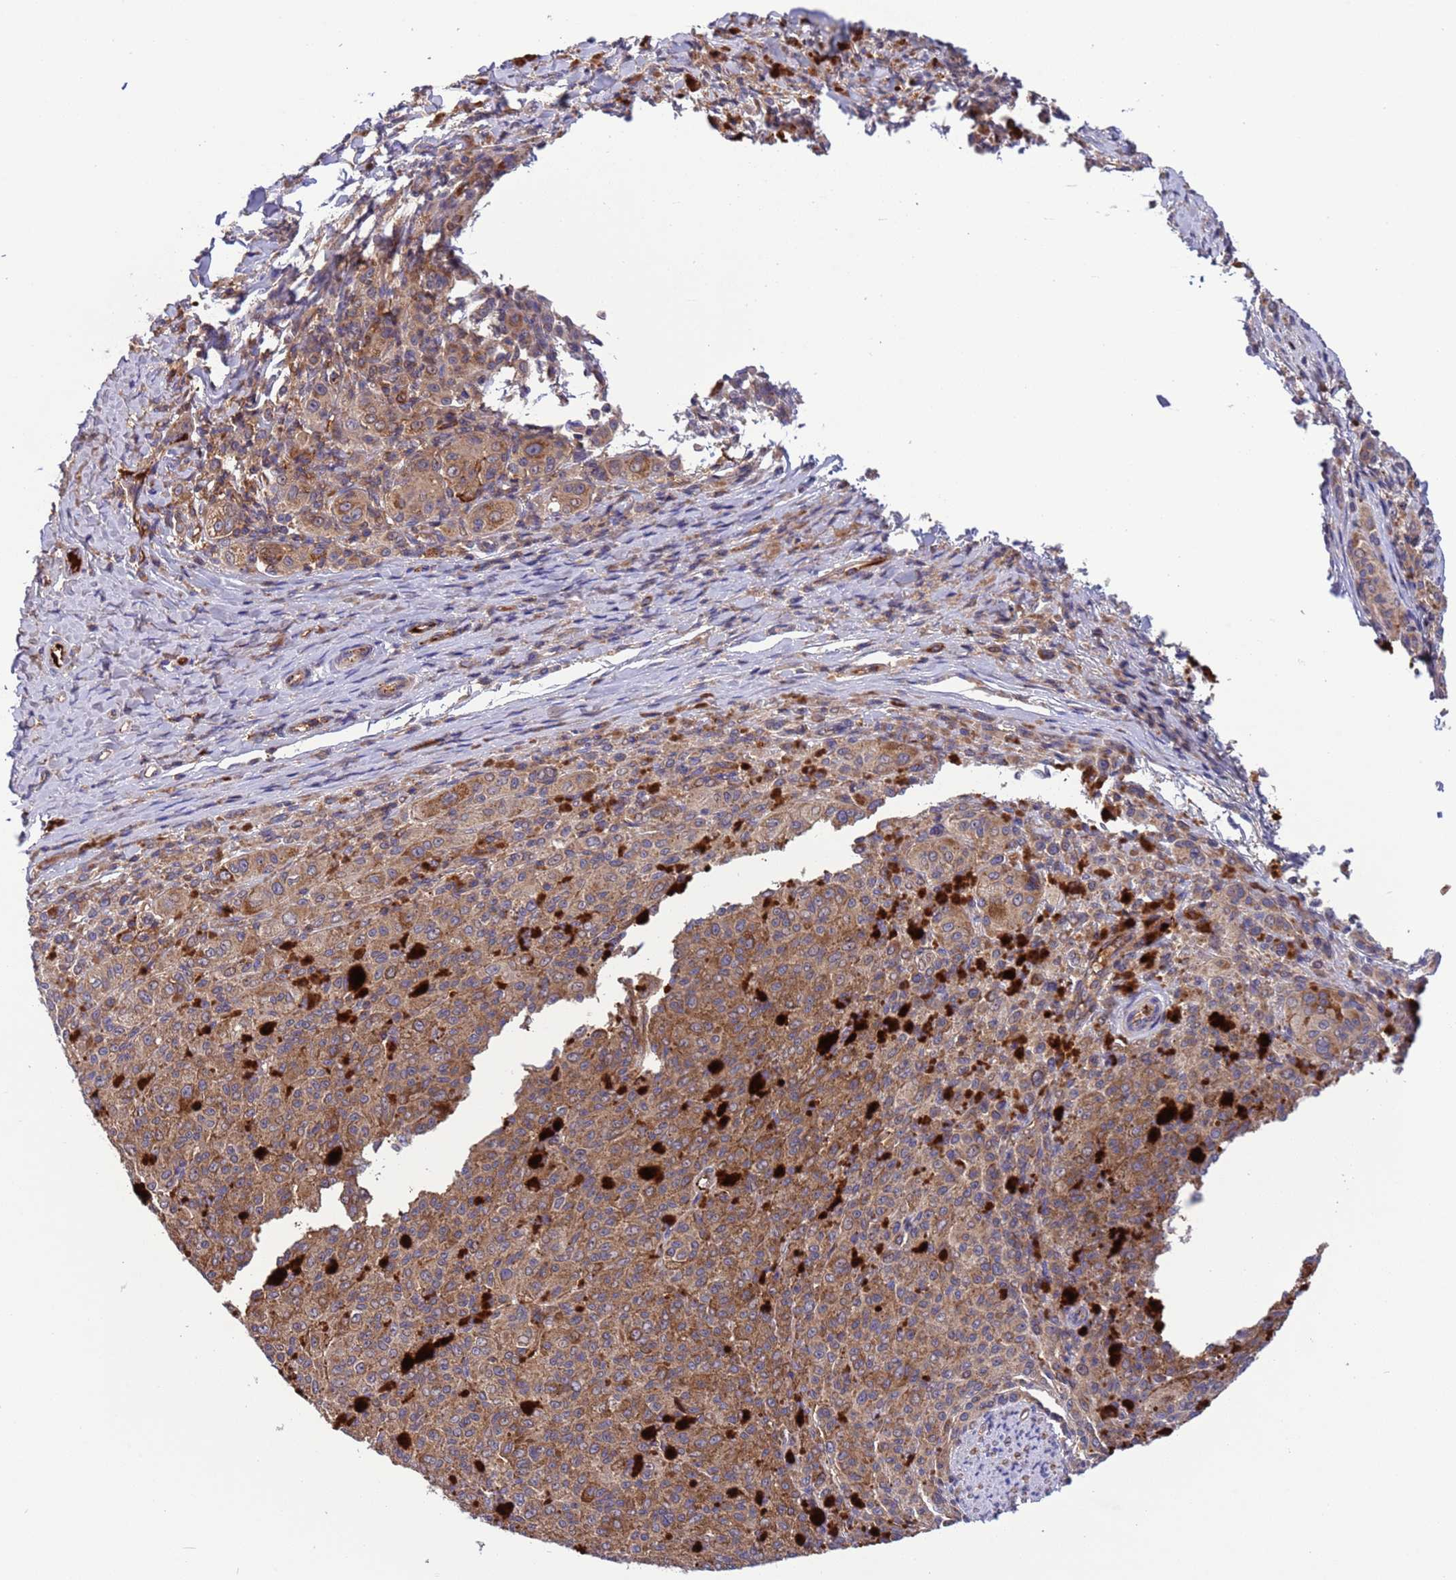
{"staining": {"intensity": "moderate", "quantity": ">75%", "location": "cytoplasmic/membranous"}, "tissue": "melanoma", "cell_type": "Tumor cells", "image_type": "cancer", "snomed": [{"axis": "morphology", "description": "Malignant melanoma, NOS"}, {"axis": "topography", "description": "Skin"}], "caption": "This micrograph reveals IHC staining of melanoma, with medium moderate cytoplasmic/membranous expression in approximately >75% of tumor cells.", "gene": "PARP16", "patient": {"sex": "female", "age": 52}}